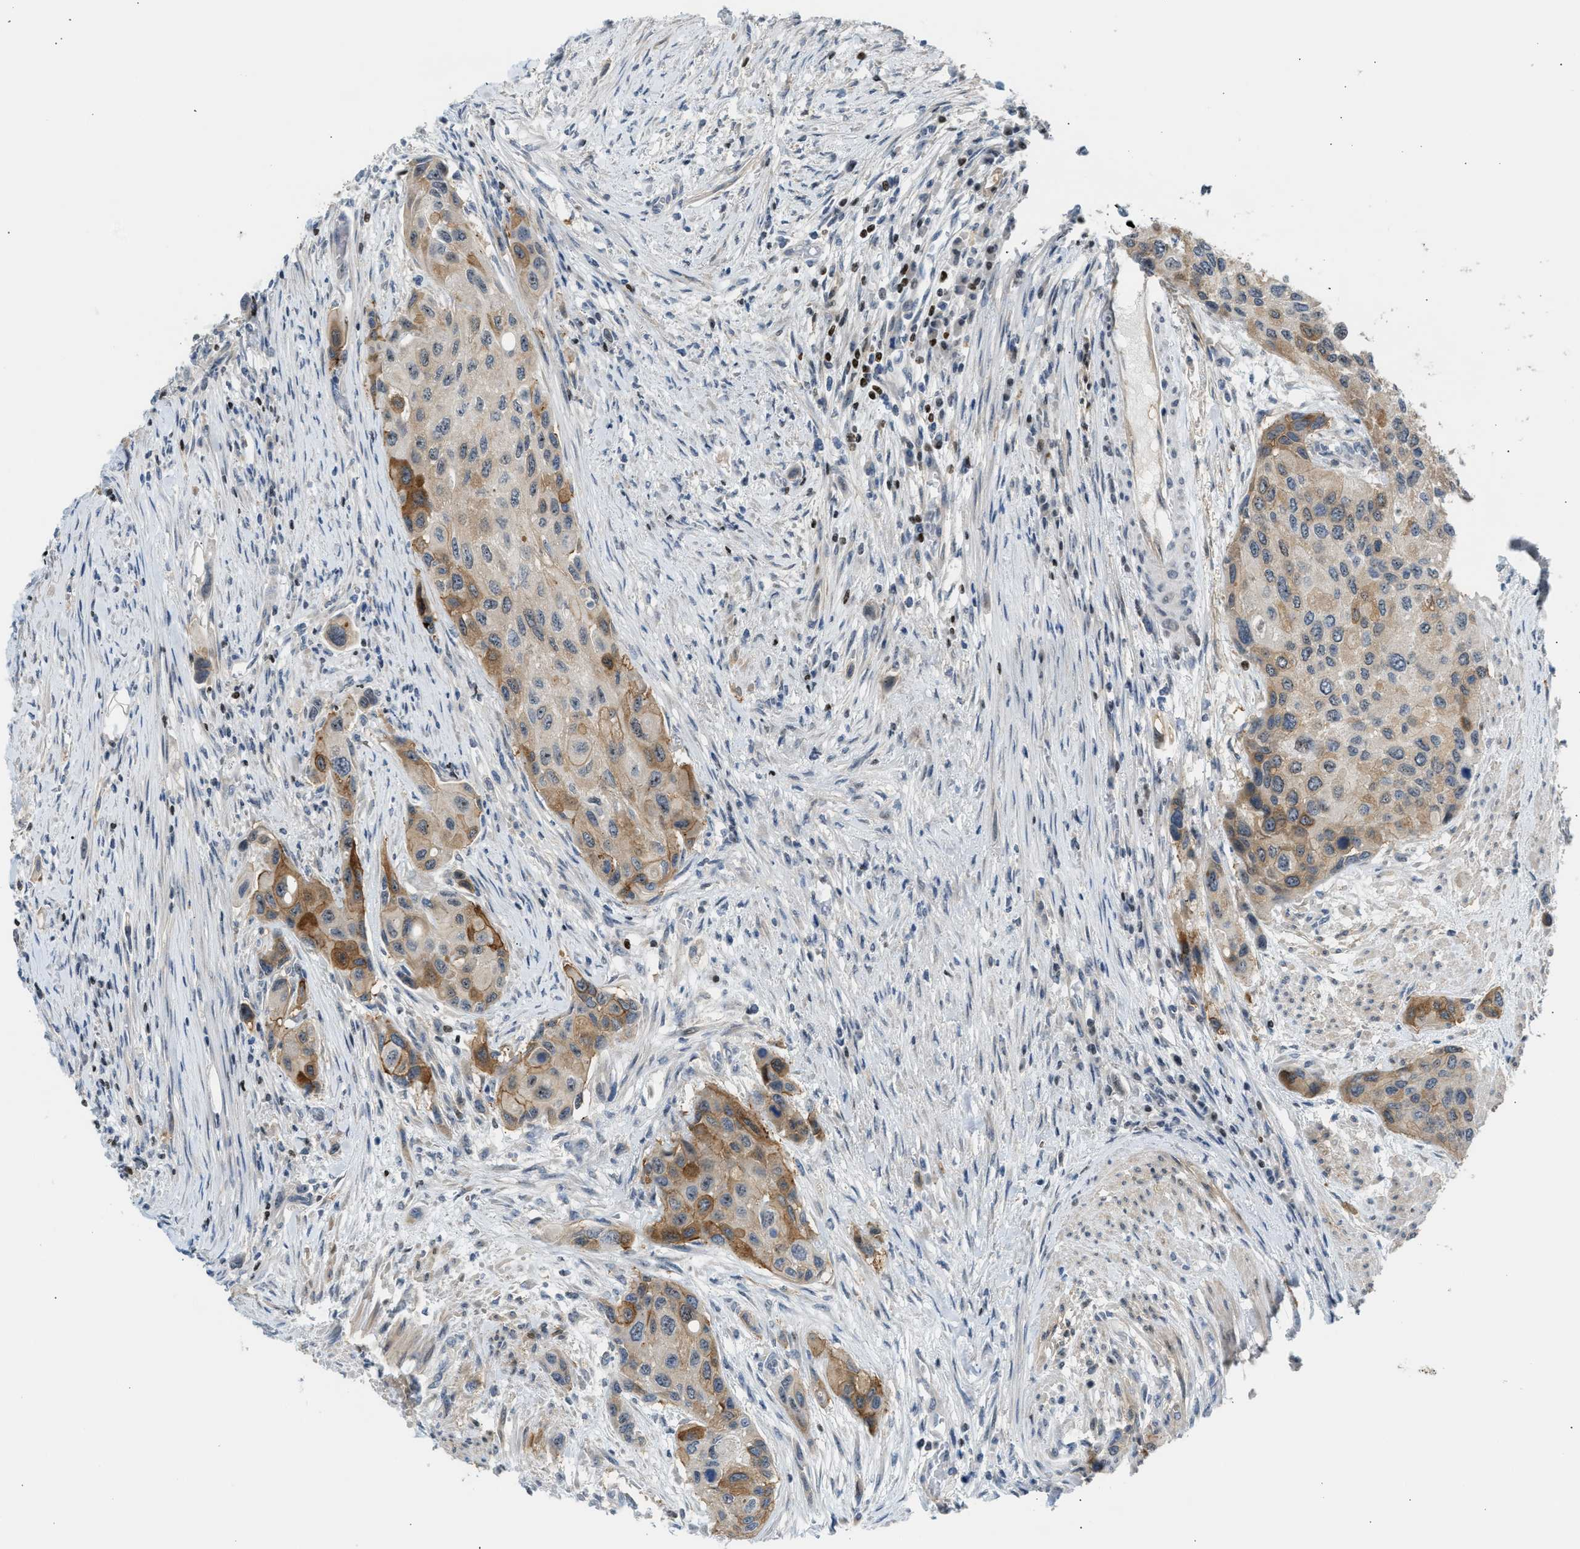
{"staining": {"intensity": "moderate", "quantity": "25%-75%", "location": "cytoplasmic/membranous"}, "tissue": "urothelial cancer", "cell_type": "Tumor cells", "image_type": "cancer", "snomed": [{"axis": "morphology", "description": "Urothelial carcinoma, High grade"}, {"axis": "topography", "description": "Urinary bladder"}], "caption": "Immunohistochemistry staining of high-grade urothelial carcinoma, which displays medium levels of moderate cytoplasmic/membranous staining in about 25%-75% of tumor cells indicating moderate cytoplasmic/membranous protein expression. The staining was performed using DAB (brown) for protein detection and nuclei were counterstained in hematoxylin (blue).", "gene": "NPS", "patient": {"sex": "female", "age": 56}}